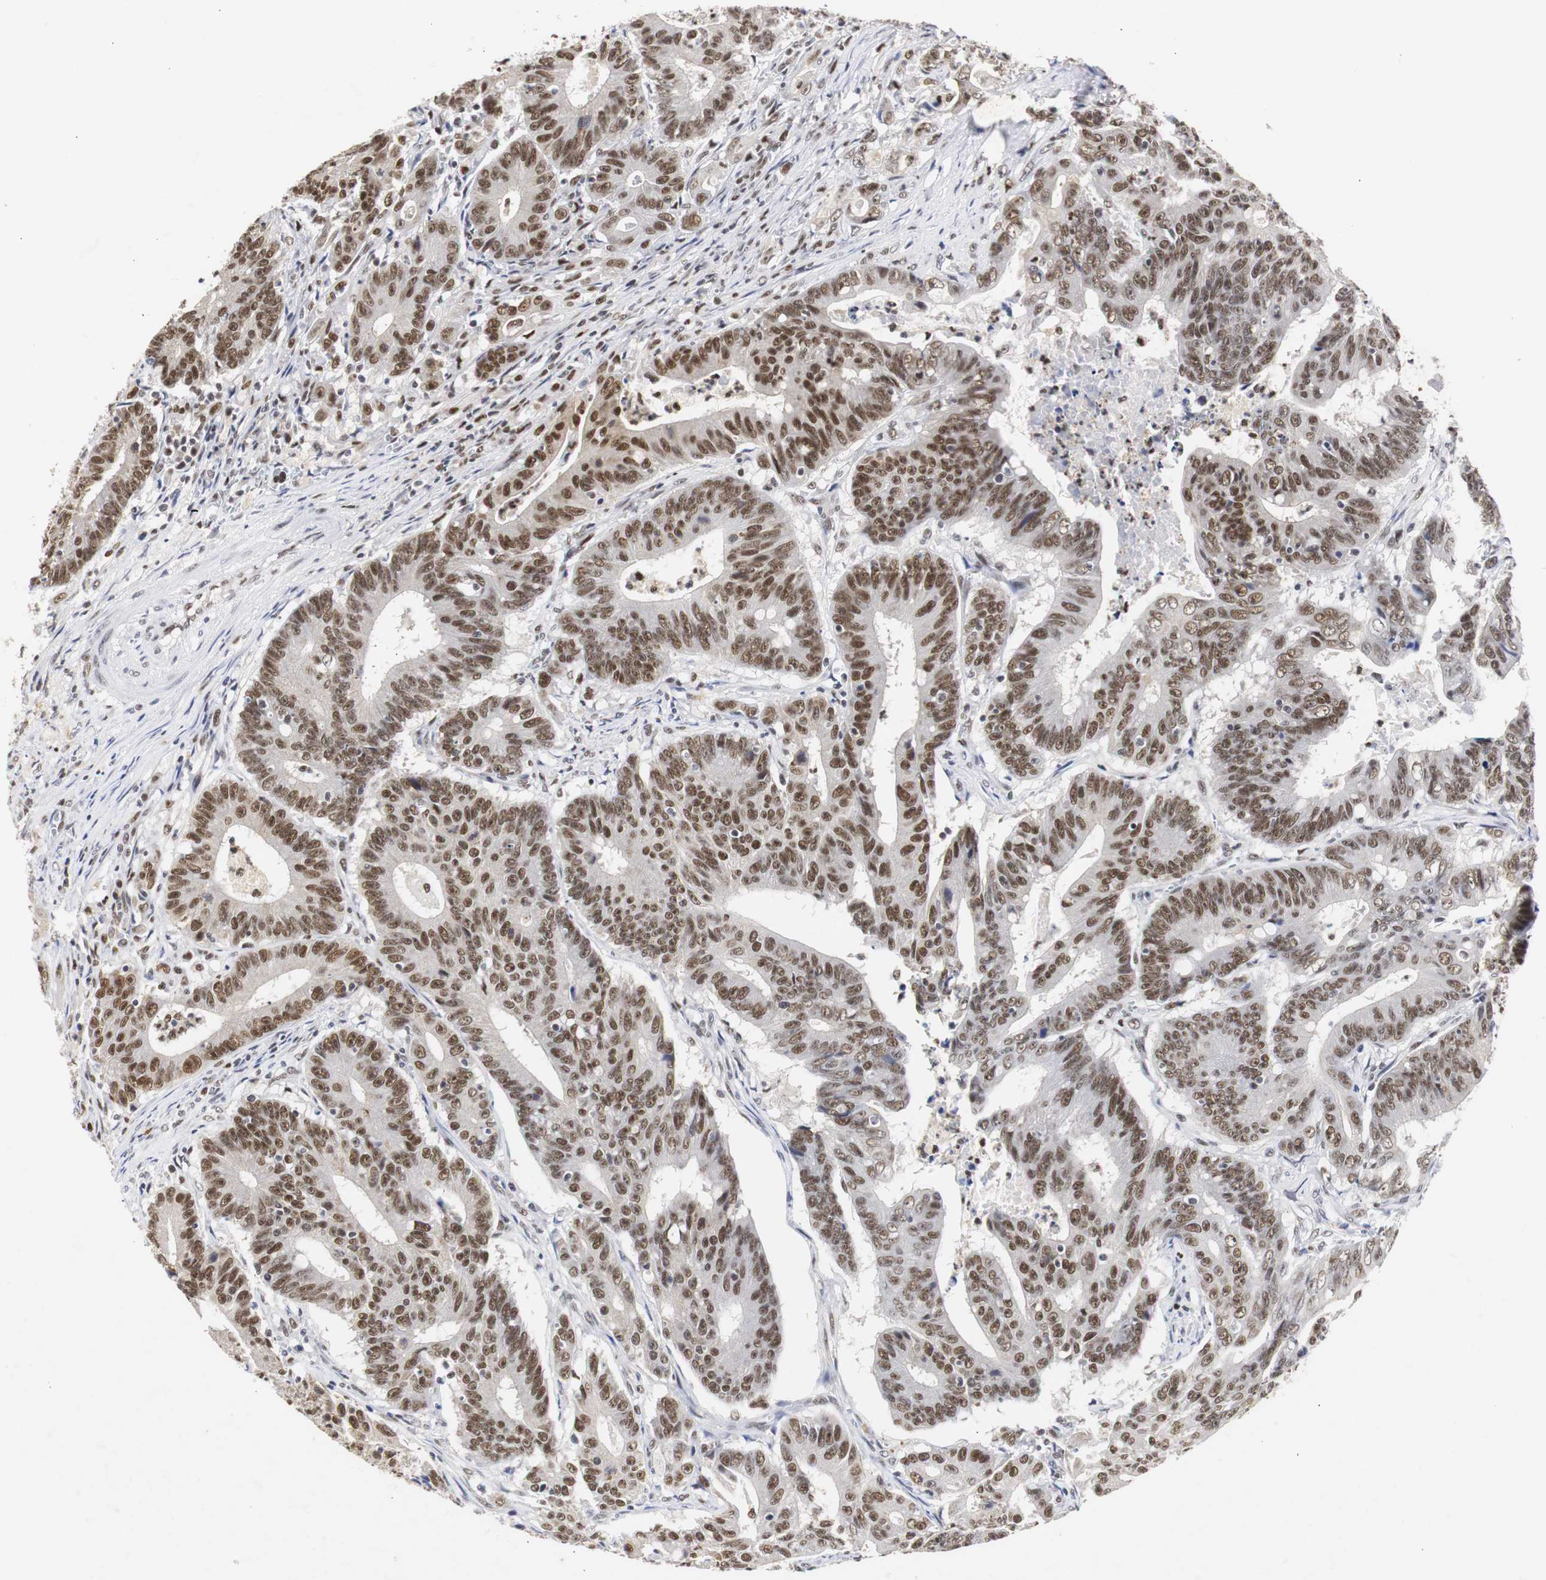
{"staining": {"intensity": "strong", "quantity": ">75%", "location": "nuclear"}, "tissue": "colorectal cancer", "cell_type": "Tumor cells", "image_type": "cancer", "snomed": [{"axis": "morphology", "description": "Adenocarcinoma, NOS"}, {"axis": "topography", "description": "Colon"}], "caption": "Colorectal cancer (adenocarcinoma) stained with a brown dye reveals strong nuclear positive expression in about >75% of tumor cells.", "gene": "ZFC3H1", "patient": {"sex": "male", "age": 45}}